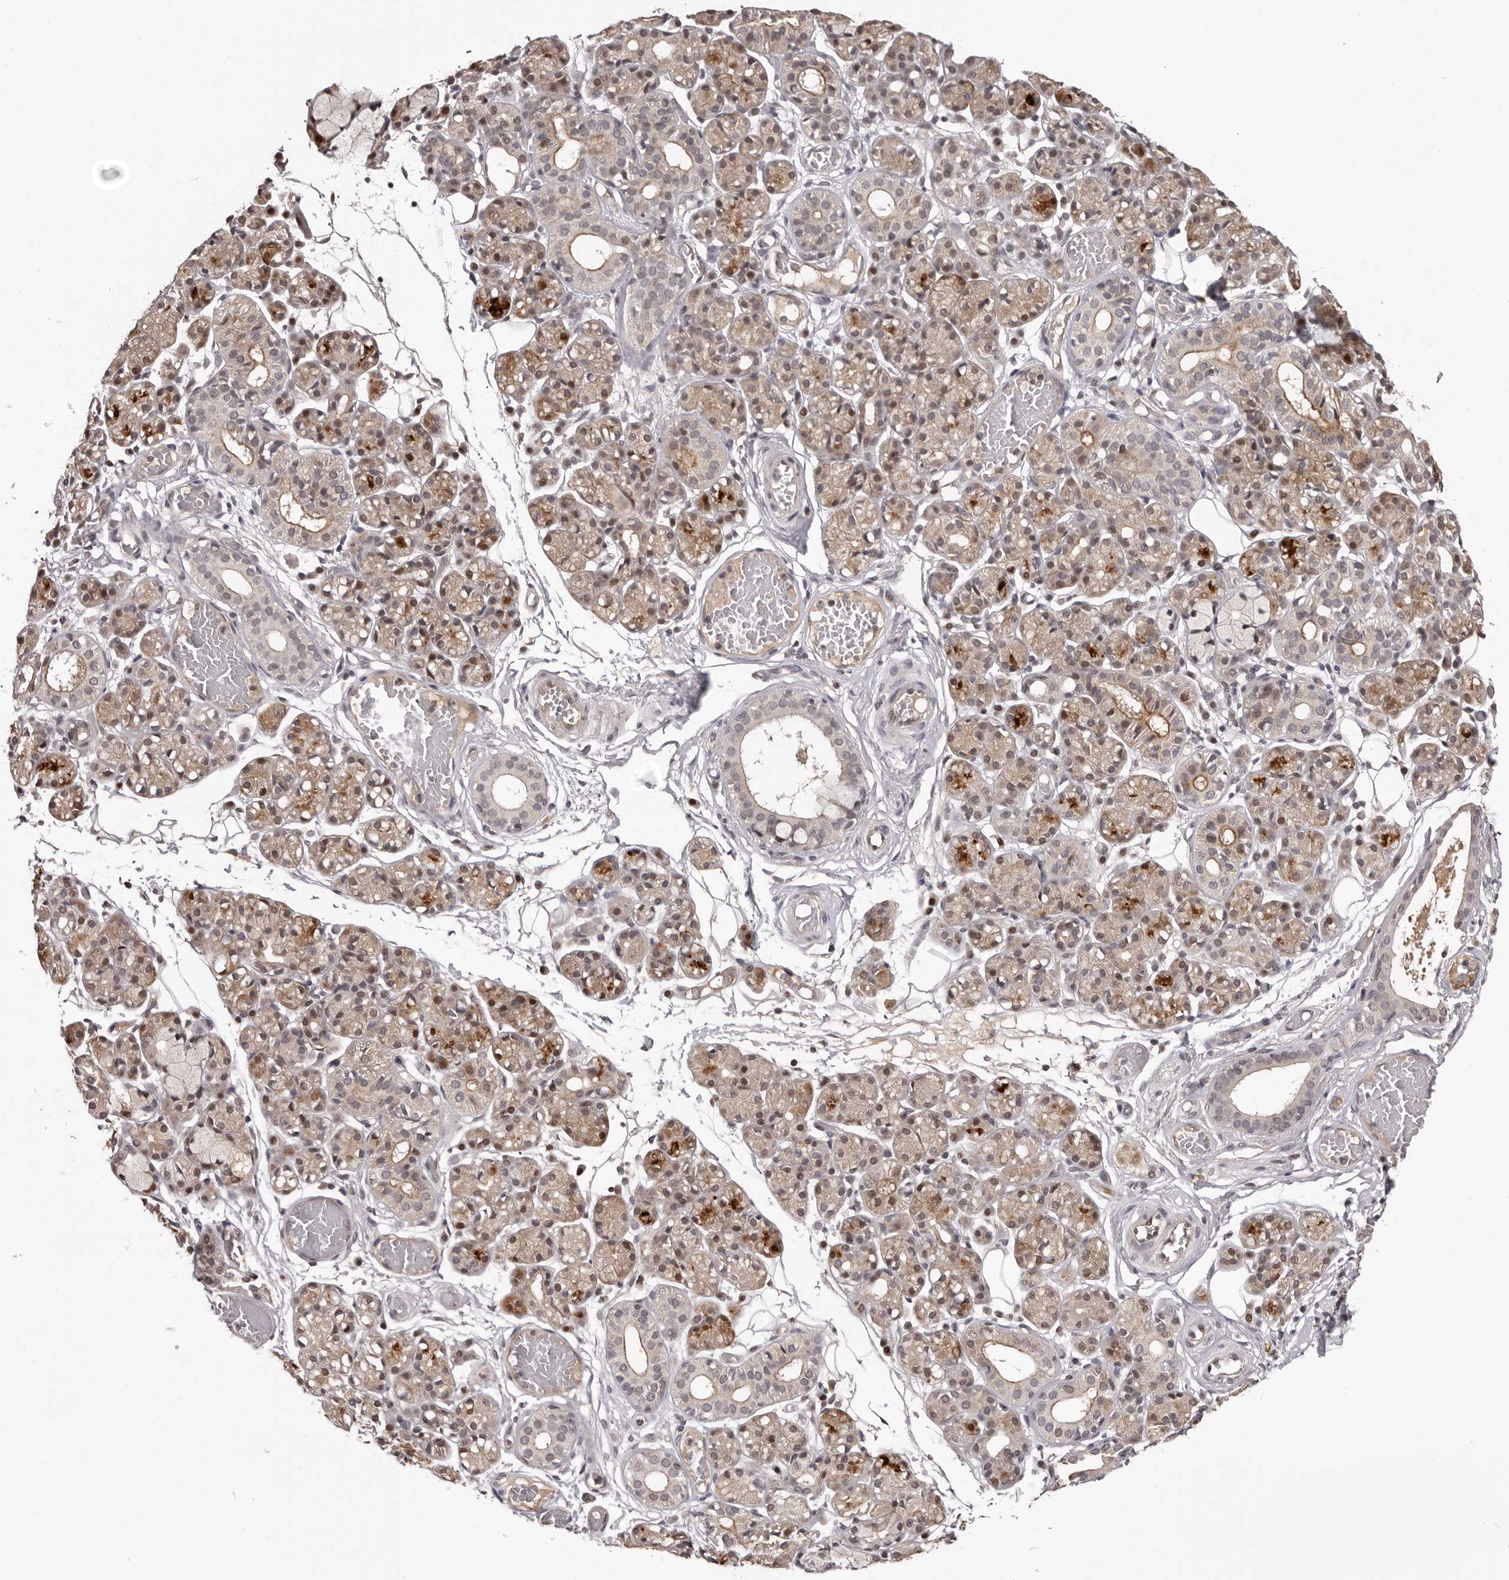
{"staining": {"intensity": "moderate", "quantity": "25%-75%", "location": "cytoplasmic/membranous,nuclear"}, "tissue": "salivary gland", "cell_type": "Glandular cells", "image_type": "normal", "snomed": [{"axis": "morphology", "description": "Normal tissue, NOS"}, {"axis": "topography", "description": "Salivary gland"}], "caption": "Salivary gland stained for a protein (brown) displays moderate cytoplasmic/membranous,nuclear positive positivity in approximately 25%-75% of glandular cells.", "gene": "TBX5", "patient": {"sex": "male", "age": 63}}